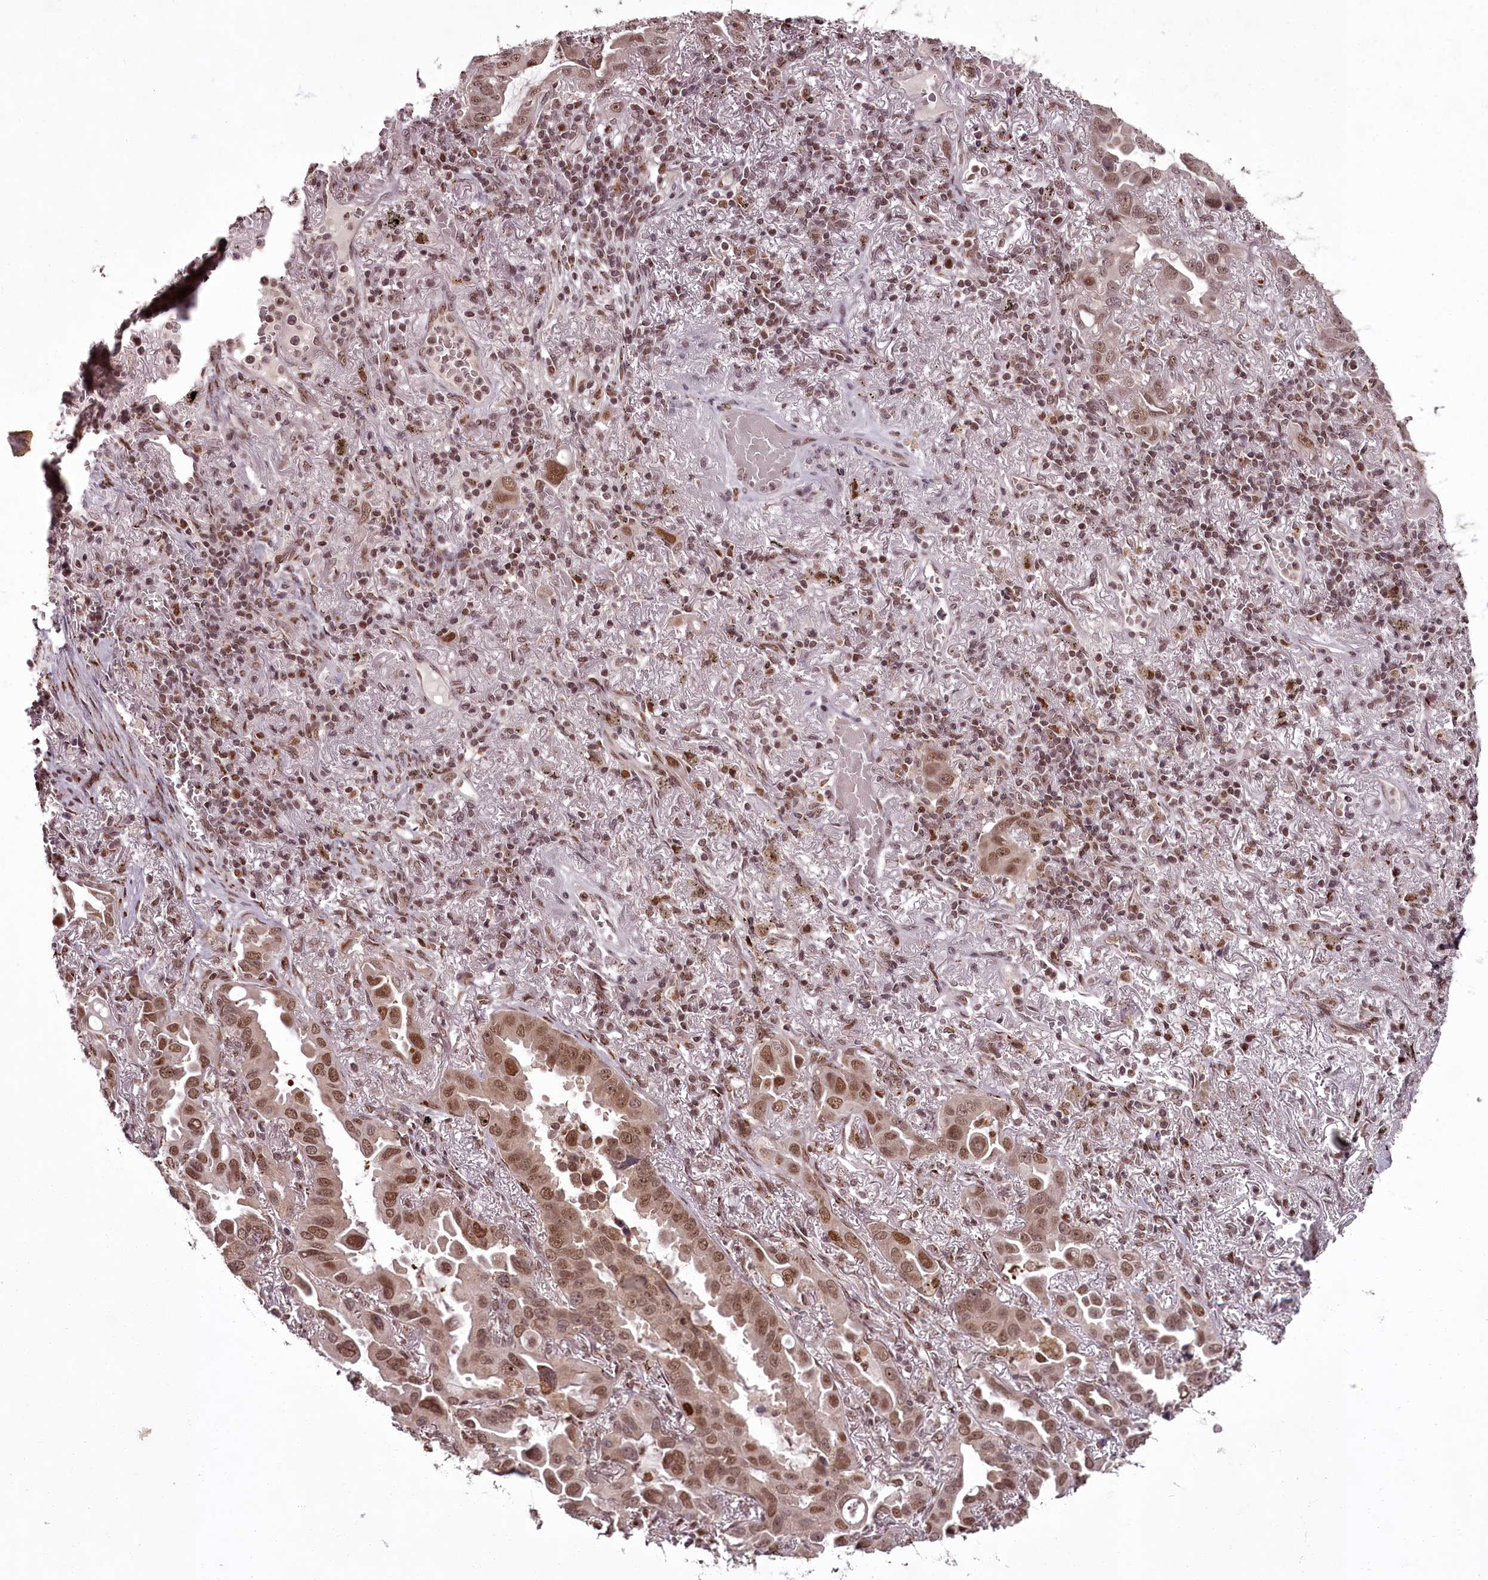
{"staining": {"intensity": "moderate", "quantity": ">75%", "location": "nuclear"}, "tissue": "lung cancer", "cell_type": "Tumor cells", "image_type": "cancer", "snomed": [{"axis": "morphology", "description": "Adenocarcinoma, NOS"}, {"axis": "topography", "description": "Lung"}], "caption": "A brown stain highlights moderate nuclear staining of a protein in lung cancer (adenocarcinoma) tumor cells. The protein of interest is stained brown, and the nuclei are stained in blue (DAB IHC with brightfield microscopy, high magnification).", "gene": "CEP83", "patient": {"sex": "male", "age": 64}}